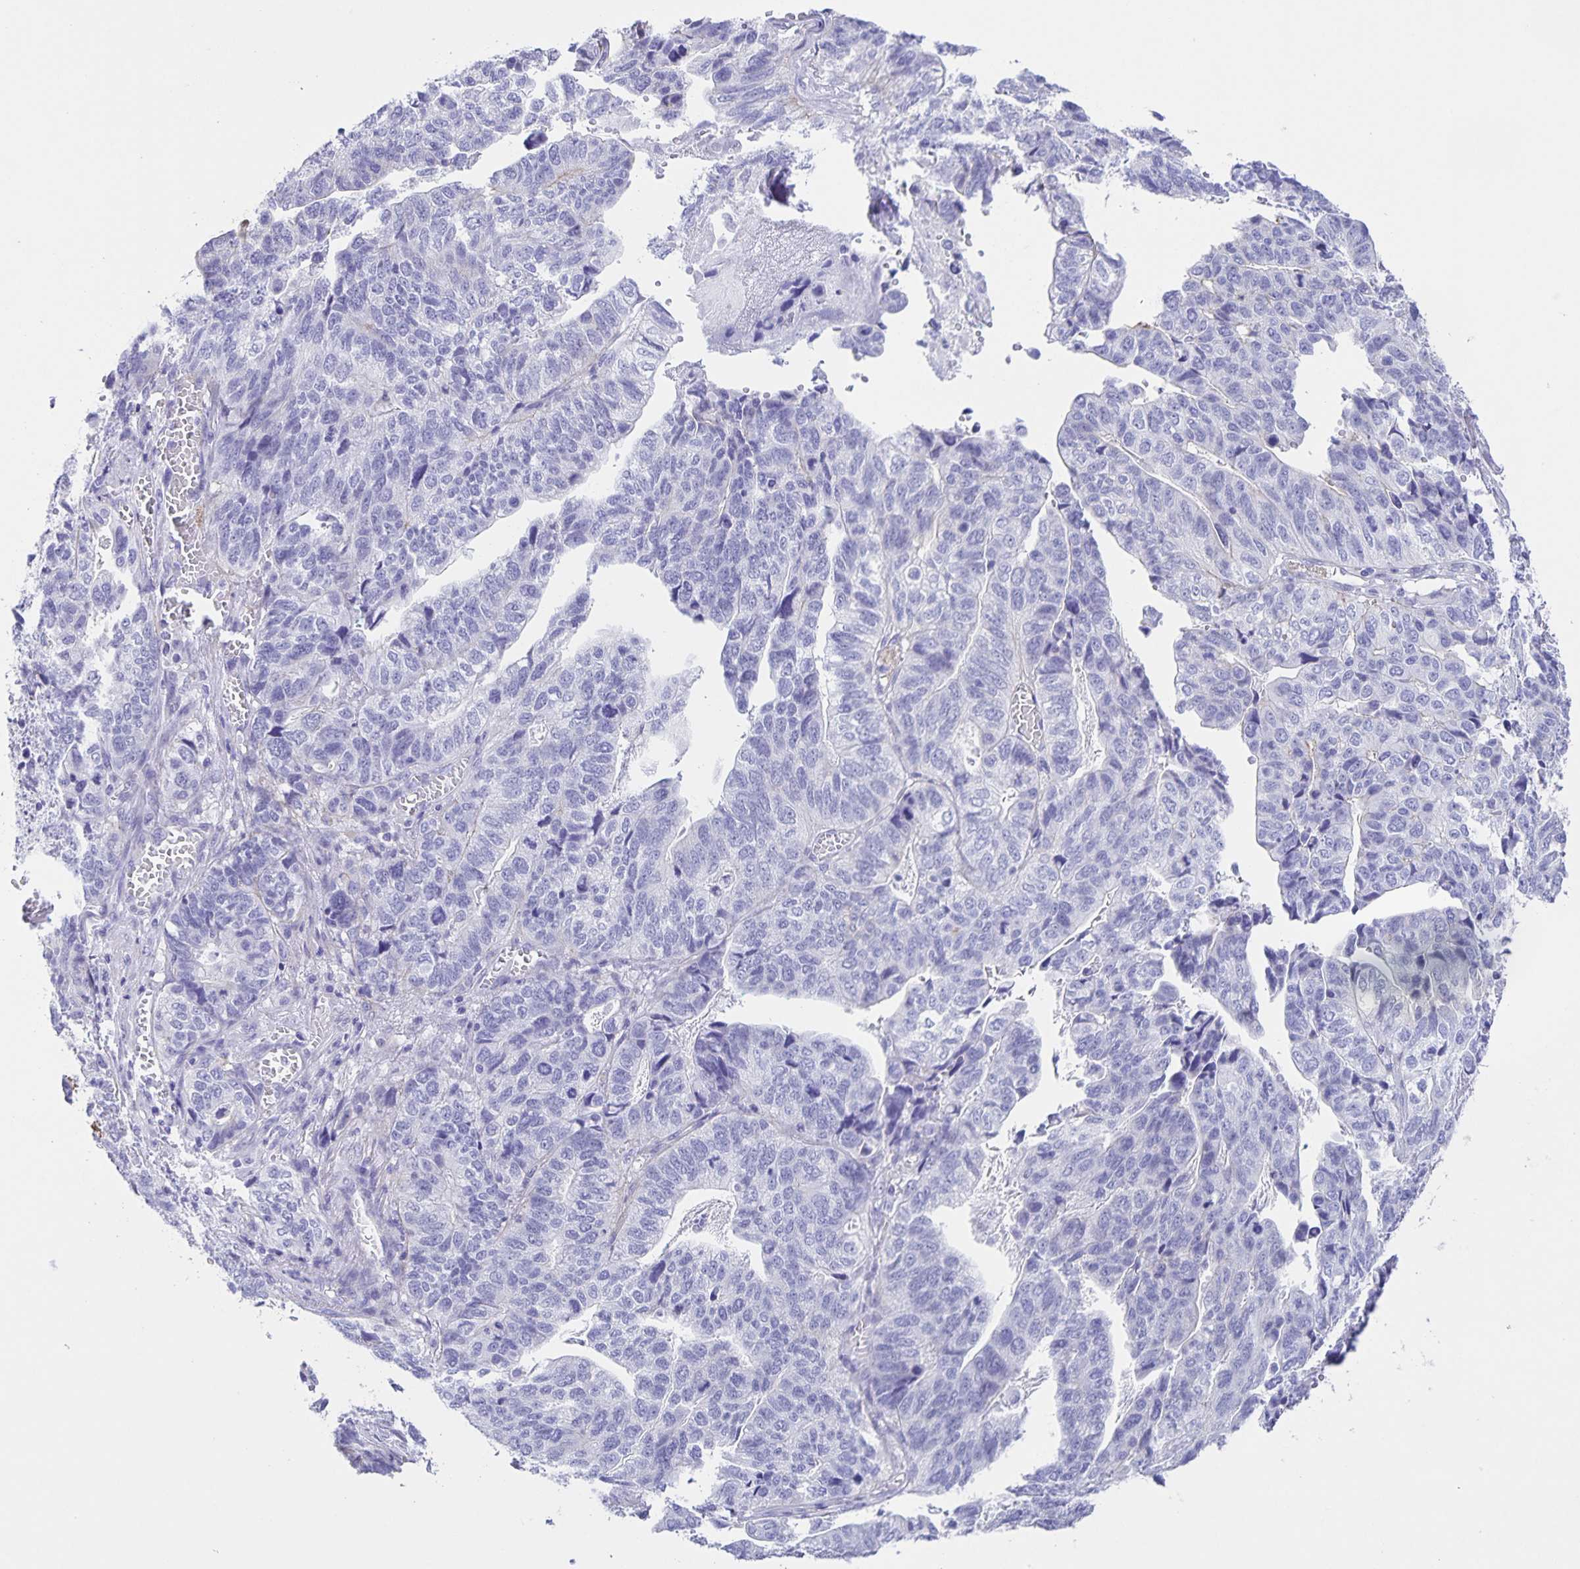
{"staining": {"intensity": "negative", "quantity": "none", "location": "none"}, "tissue": "stomach cancer", "cell_type": "Tumor cells", "image_type": "cancer", "snomed": [{"axis": "morphology", "description": "Adenocarcinoma, NOS"}, {"axis": "topography", "description": "Stomach, upper"}], "caption": "Immunohistochemistry of human stomach cancer (adenocarcinoma) displays no expression in tumor cells.", "gene": "UBQLN3", "patient": {"sex": "female", "age": 67}}